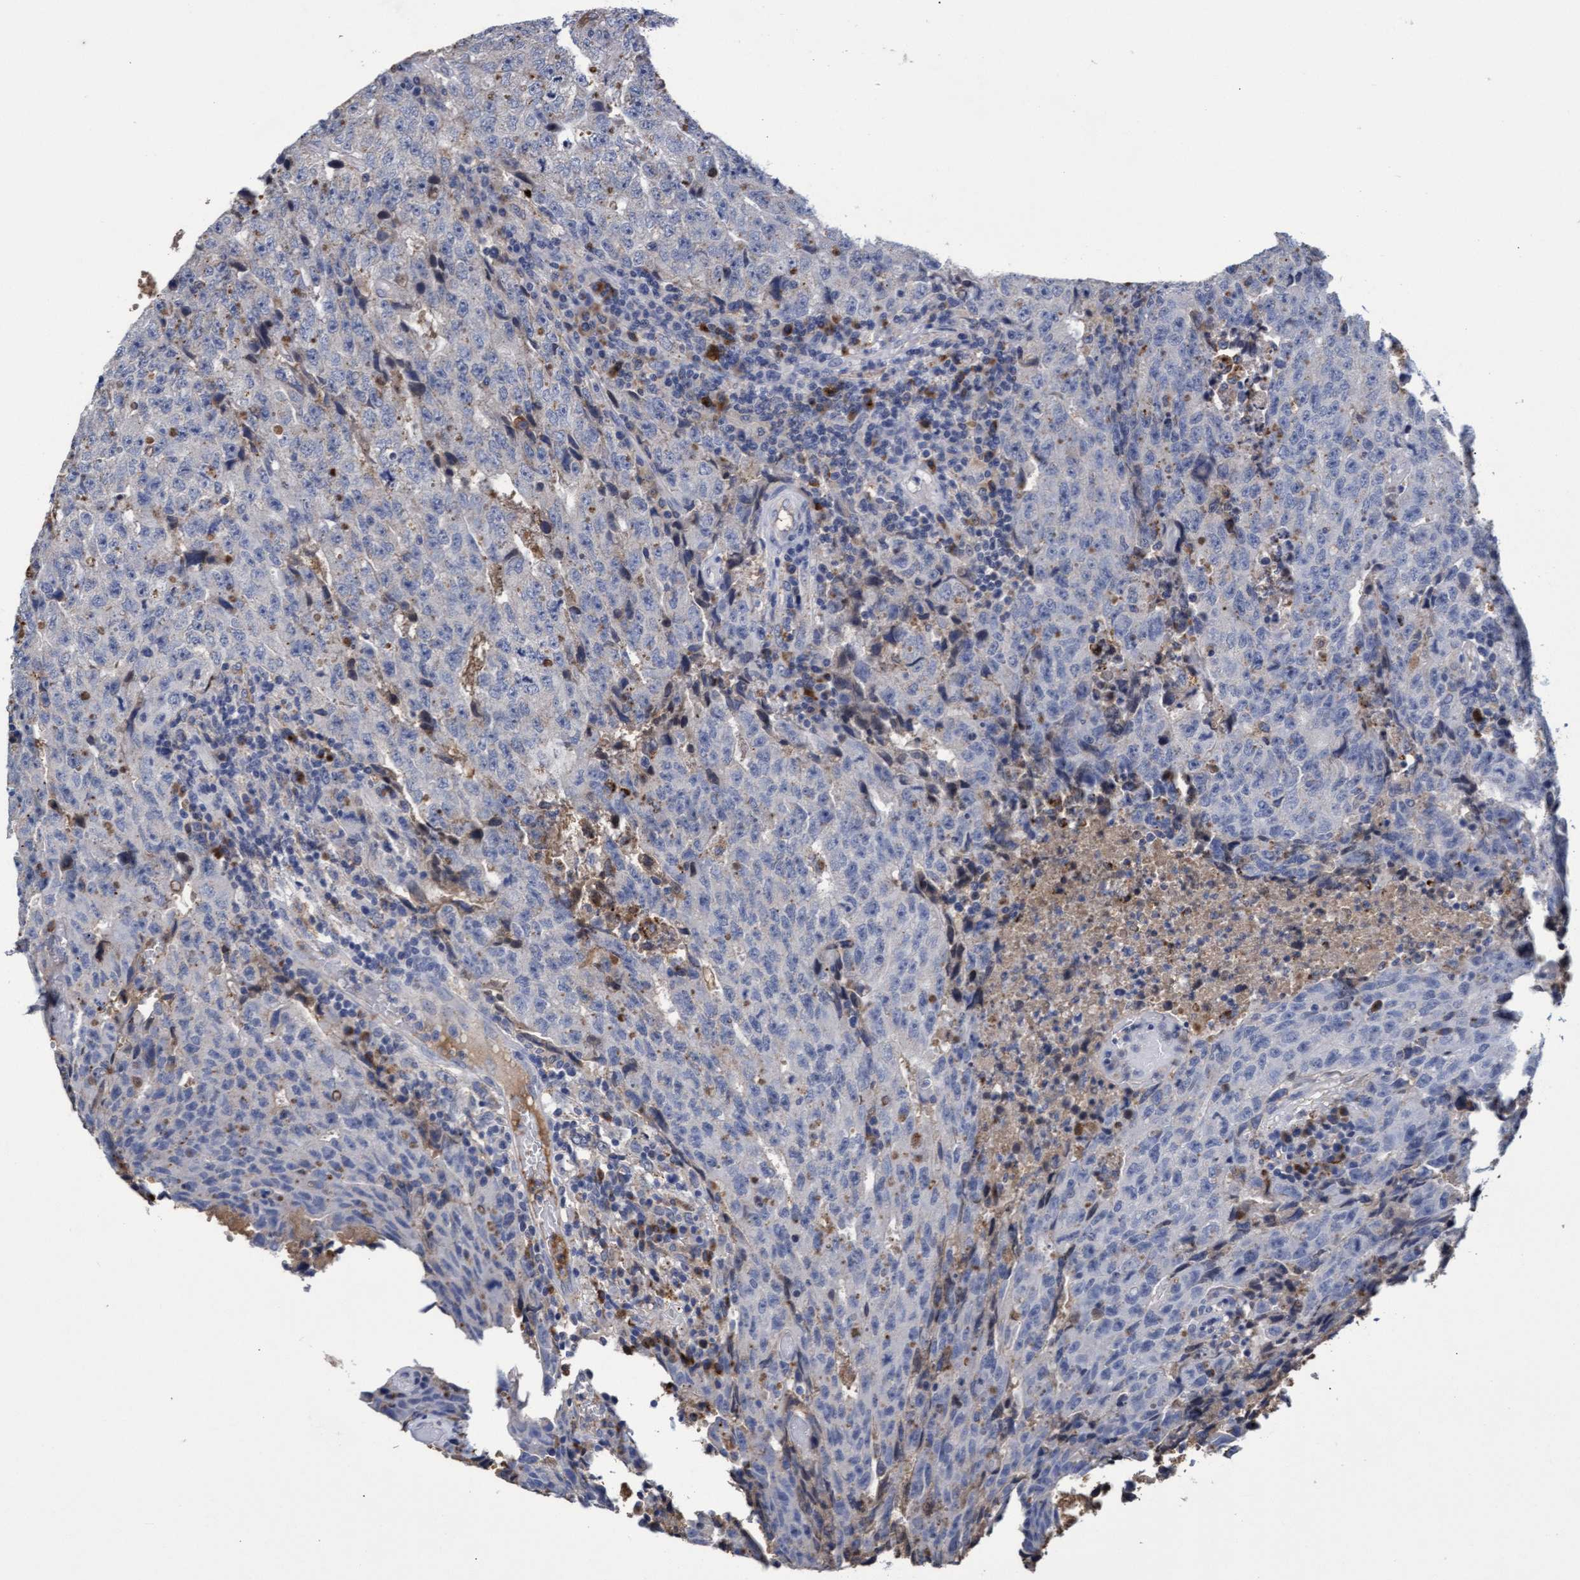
{"staining": {"intensity": "negative", "quantity": "none", "location": "none"}, "tissue": "testis cancer", "cell_type": "Tumor cells", "image_type": "cancer", "snomed": [{"axis": "morphology", "description": "Necrosis, NOS"}, {"axis": "morphology", "description": "Carcinoma, Embryonal, NOS"}, {"axis": "topography", "description": "Testis"}], "caption": "There is no significant positivity in tumor cells of embryonal carcinoma (testis).", "gene": "GPR39", "patient": {"sex": "male", "age": 19}}